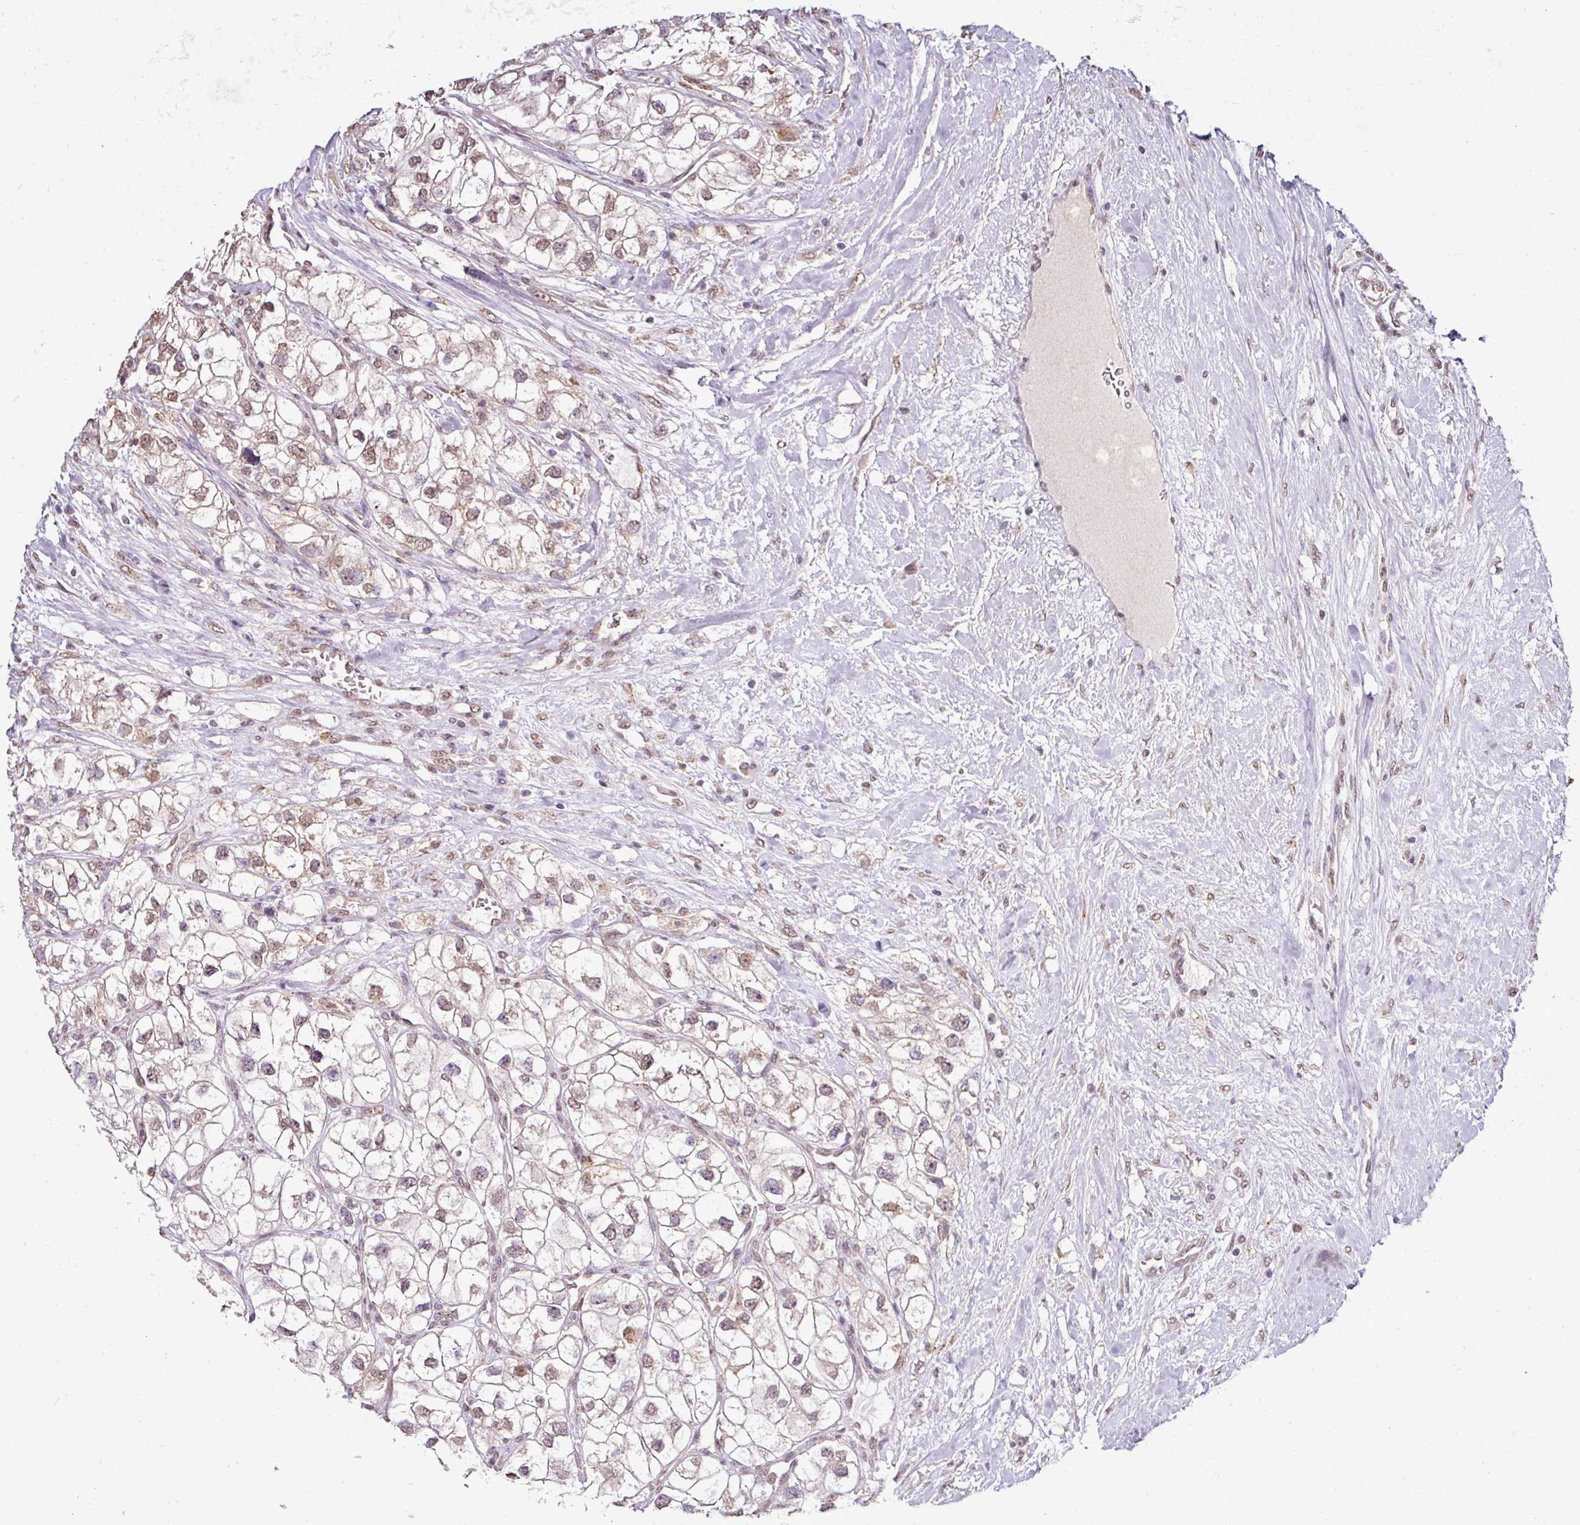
{"staining": {"intensity": "moderate", "quantity": ">75%", "location": "nuclear"}, "tissue": "renal cancer", "cell_type": "Tumor cells", "image_type": "cancer", "snomed": [{"axis": "morphology", "description": "Adenocarcinoma, NOS"}, {"axis": "topography", "description": "Kidney"}], "caption": "An immunohistochemistry (IHC) image of tumor tissue is shown. Protein staining in brown labels moderate nuclear positivity in renal adenocarcinoma within tumor cells.", "gene": "JPH2", "patient": {"sex": "male", "age": 59}}